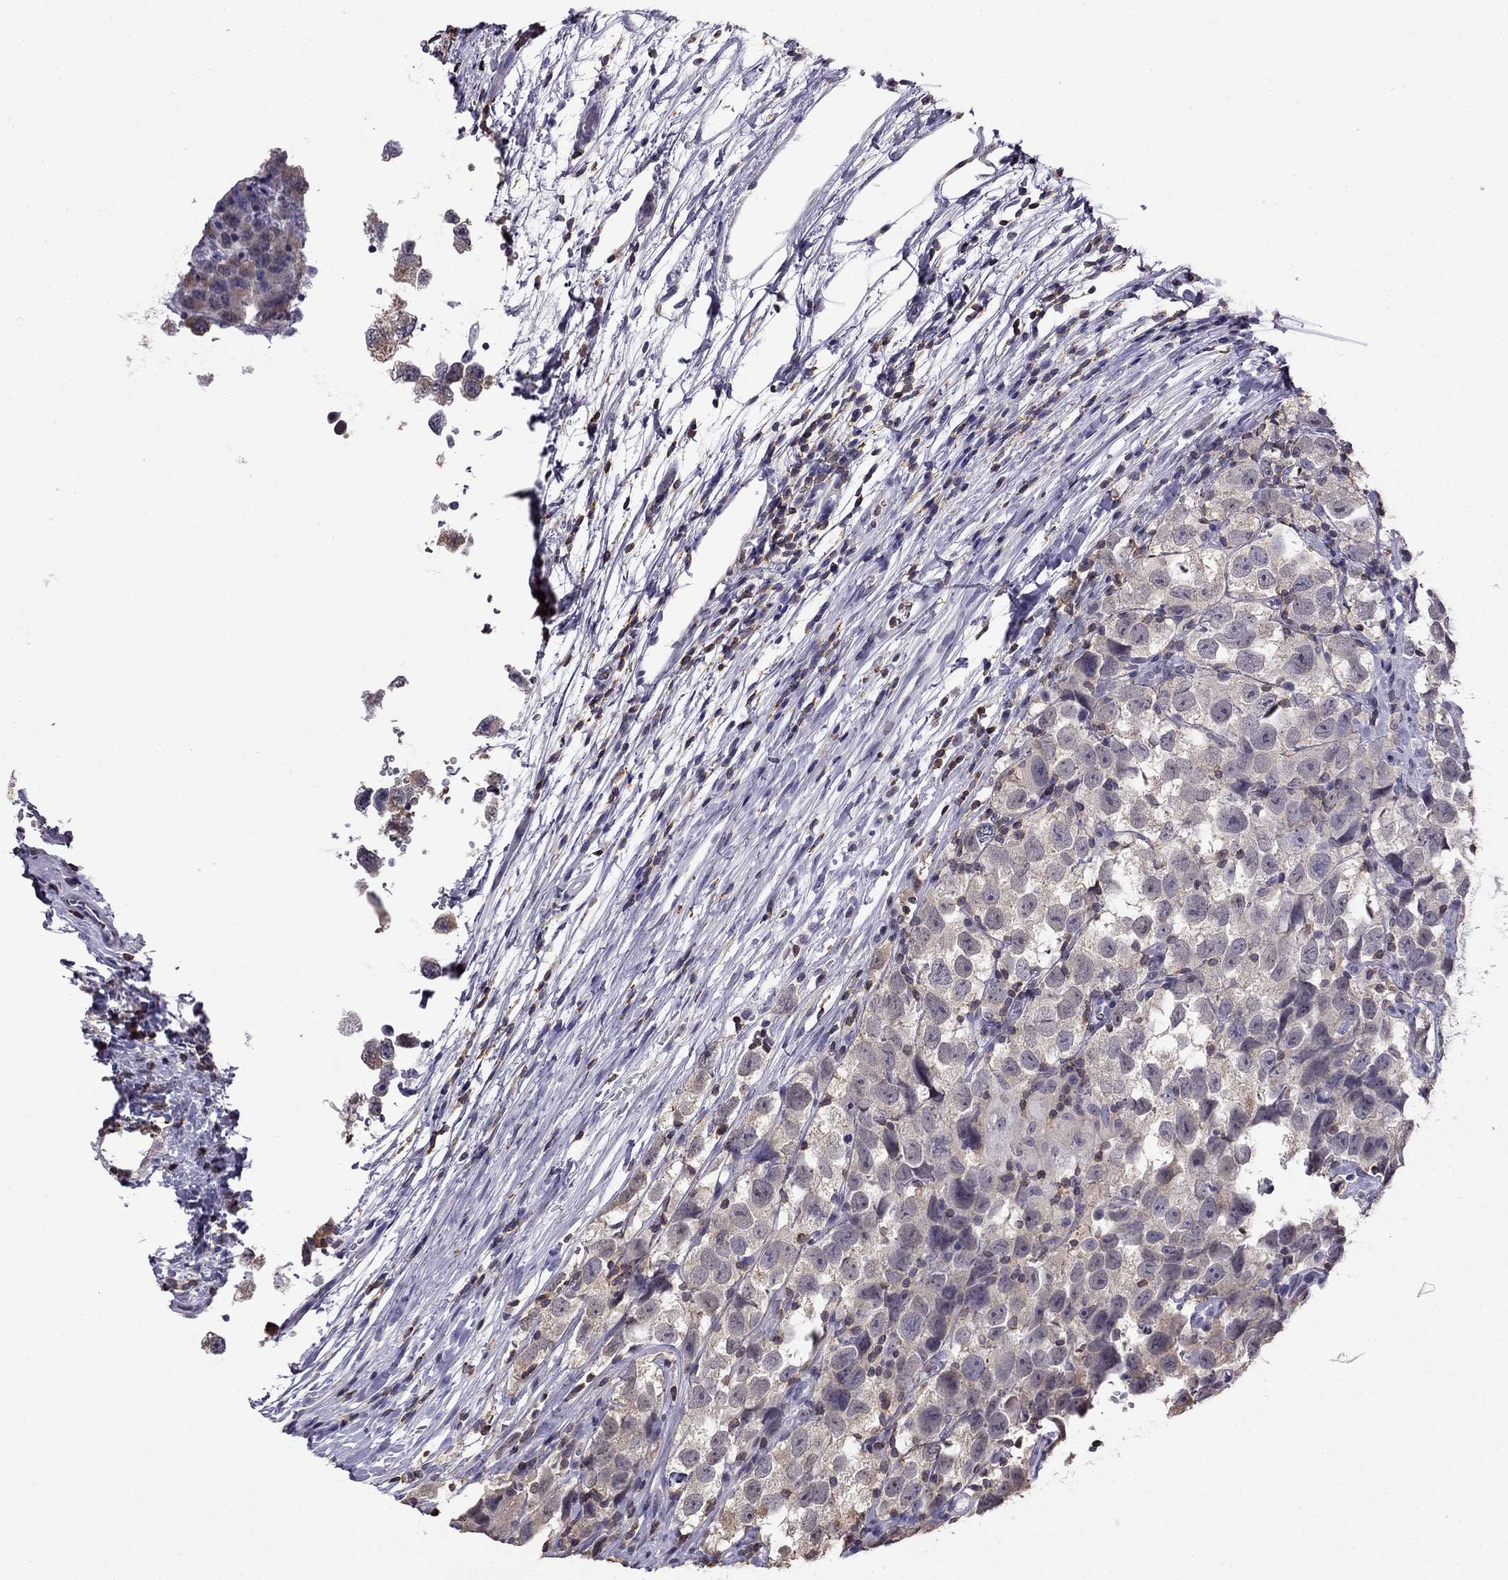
{"staining": {"intensity": "negative", "quantity": "none", "location": "none"}, "tissue": "testis cancer", "cell_type": "Tumor cells", "image_type": "cancer", "snomed": [{"axis": "morphology", "description": "Seminoma, NOS"}, {"axis": "topography", "description": "Testis"}], "caption": "There is no significant expression in tumor cells of testis cancer.", "gene": "CCK", "patient": {"sex": "male", "age": 26}}